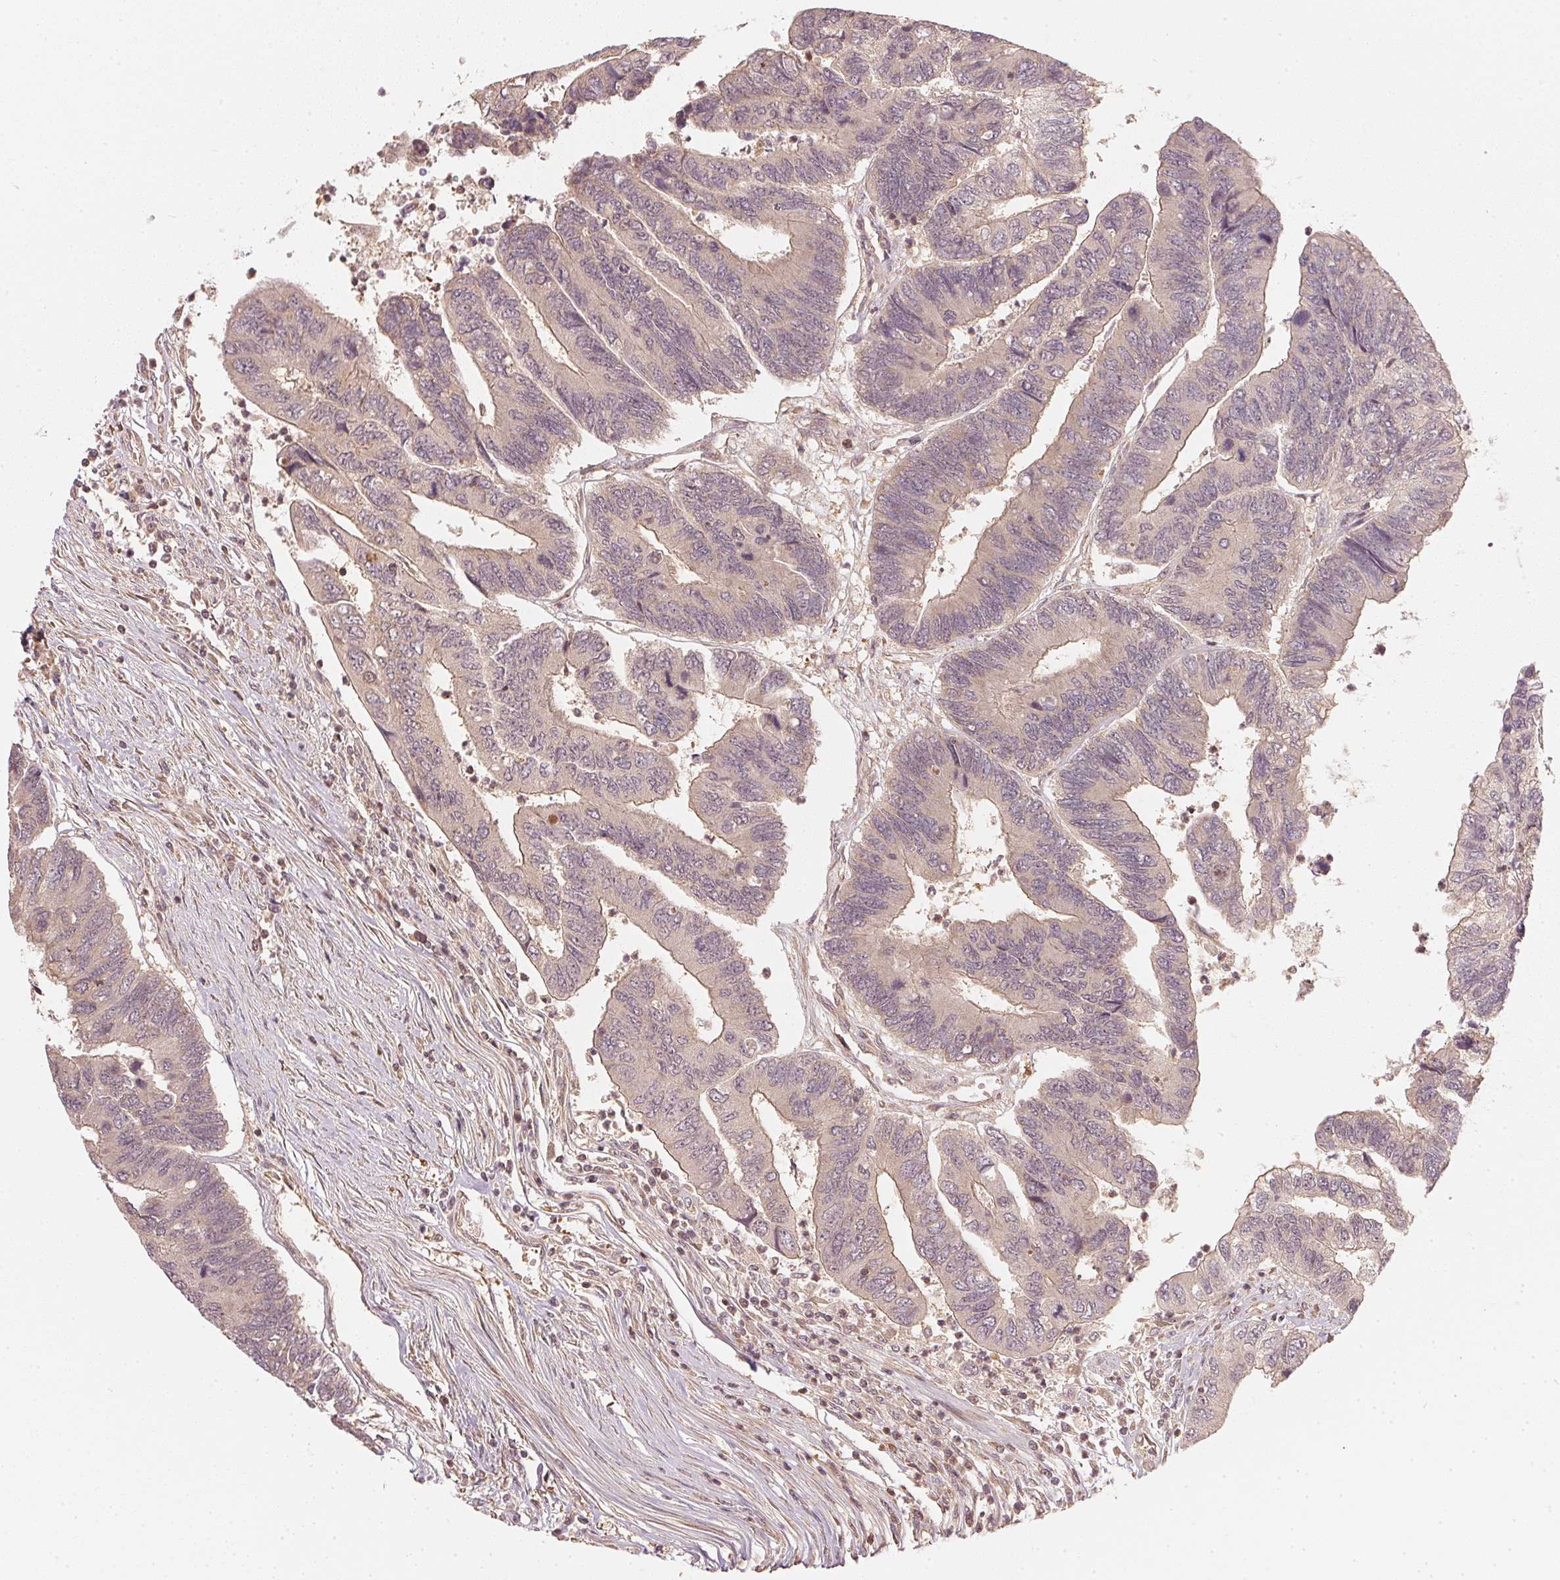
{"staining": {"intensity": "weak", "quantity": "25%-75%", "location": "cytoplasmic/membranous"}, "tissue": "colorectal cancer", "cell_type": "Tumor cells", "image_type": "cancer", "snomed": [{"axis": "morphology", "description": "Adenocarcinoma, NOS"}, {"axis": "topography", "description": "Colon"}], "caption": "This is an image of immunohistochemistry (IHC) staining of colorectal cancer, which shows weak positivity in the cytoplasmic/membranous of tumor cells.", "gene": "UBE2L3", "patient": {"sex": "female", "age": 67}}